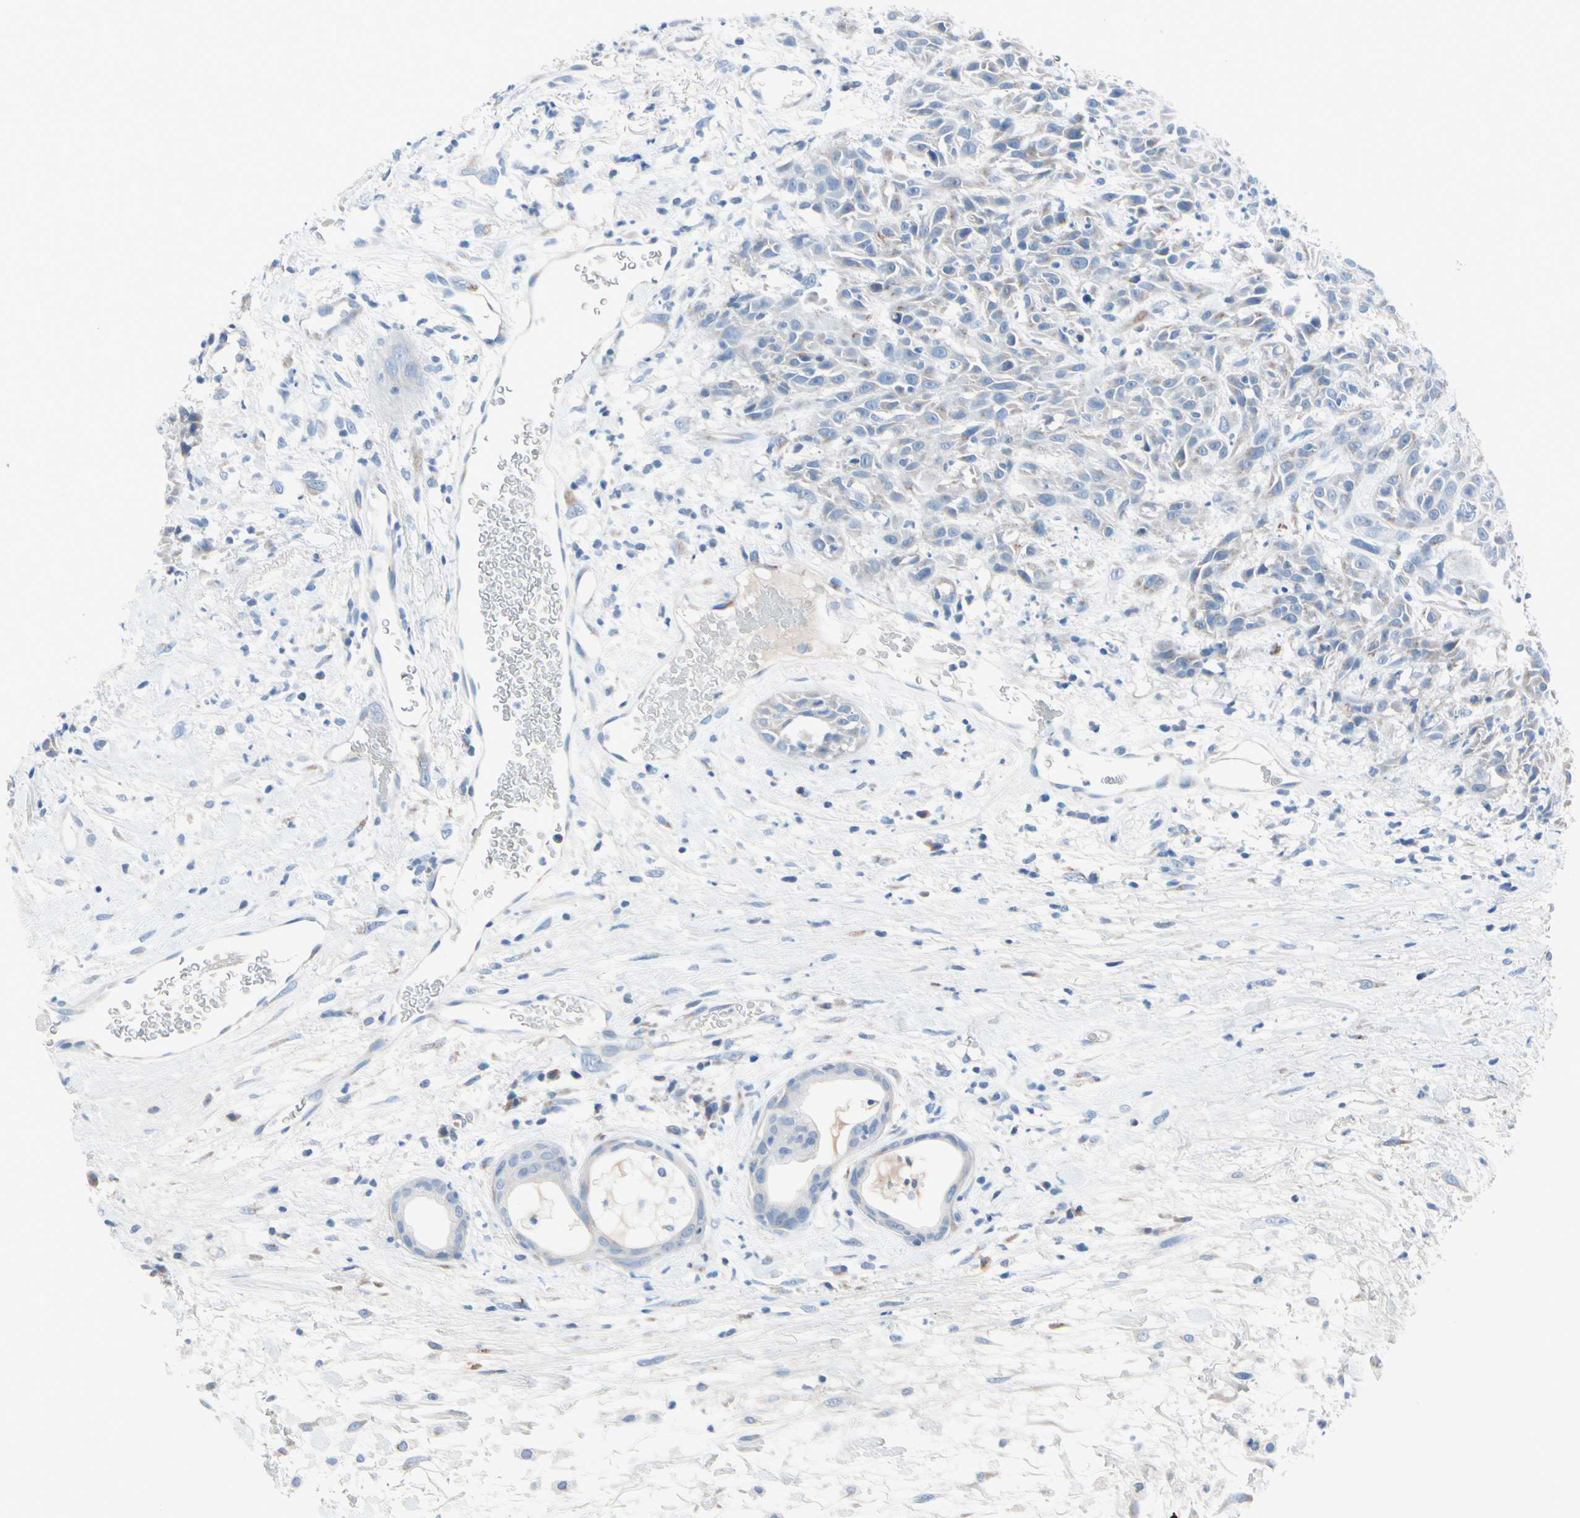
{"staining": {"intensity": "weak", "quantity": "25%-75%", "location": "cytoplasmic/membranous"}, "tissue": "head and neck cancer", "cell_type": "Tumor cells", "image_type": "cancer", "snomed": [{"axis": "morphology", "description": "Normal tissue, NOS"}, {"axis": "morphology", "description": "Squamous cell carcinoma, NOS"}, {"axis": "topography", "description": "Cartilage tissue"}, {"axis": "topography", "description": "Head-Neck"}], "caption": "A high-resolution image shows immunohistochemistry staining of head and neck cancer, which demonstrates weak cytoplasmic/membranous expression in about 25%-75% of tumor cells.", "gene": "PGR", "patient": {"sex": "male", "age": 62}}